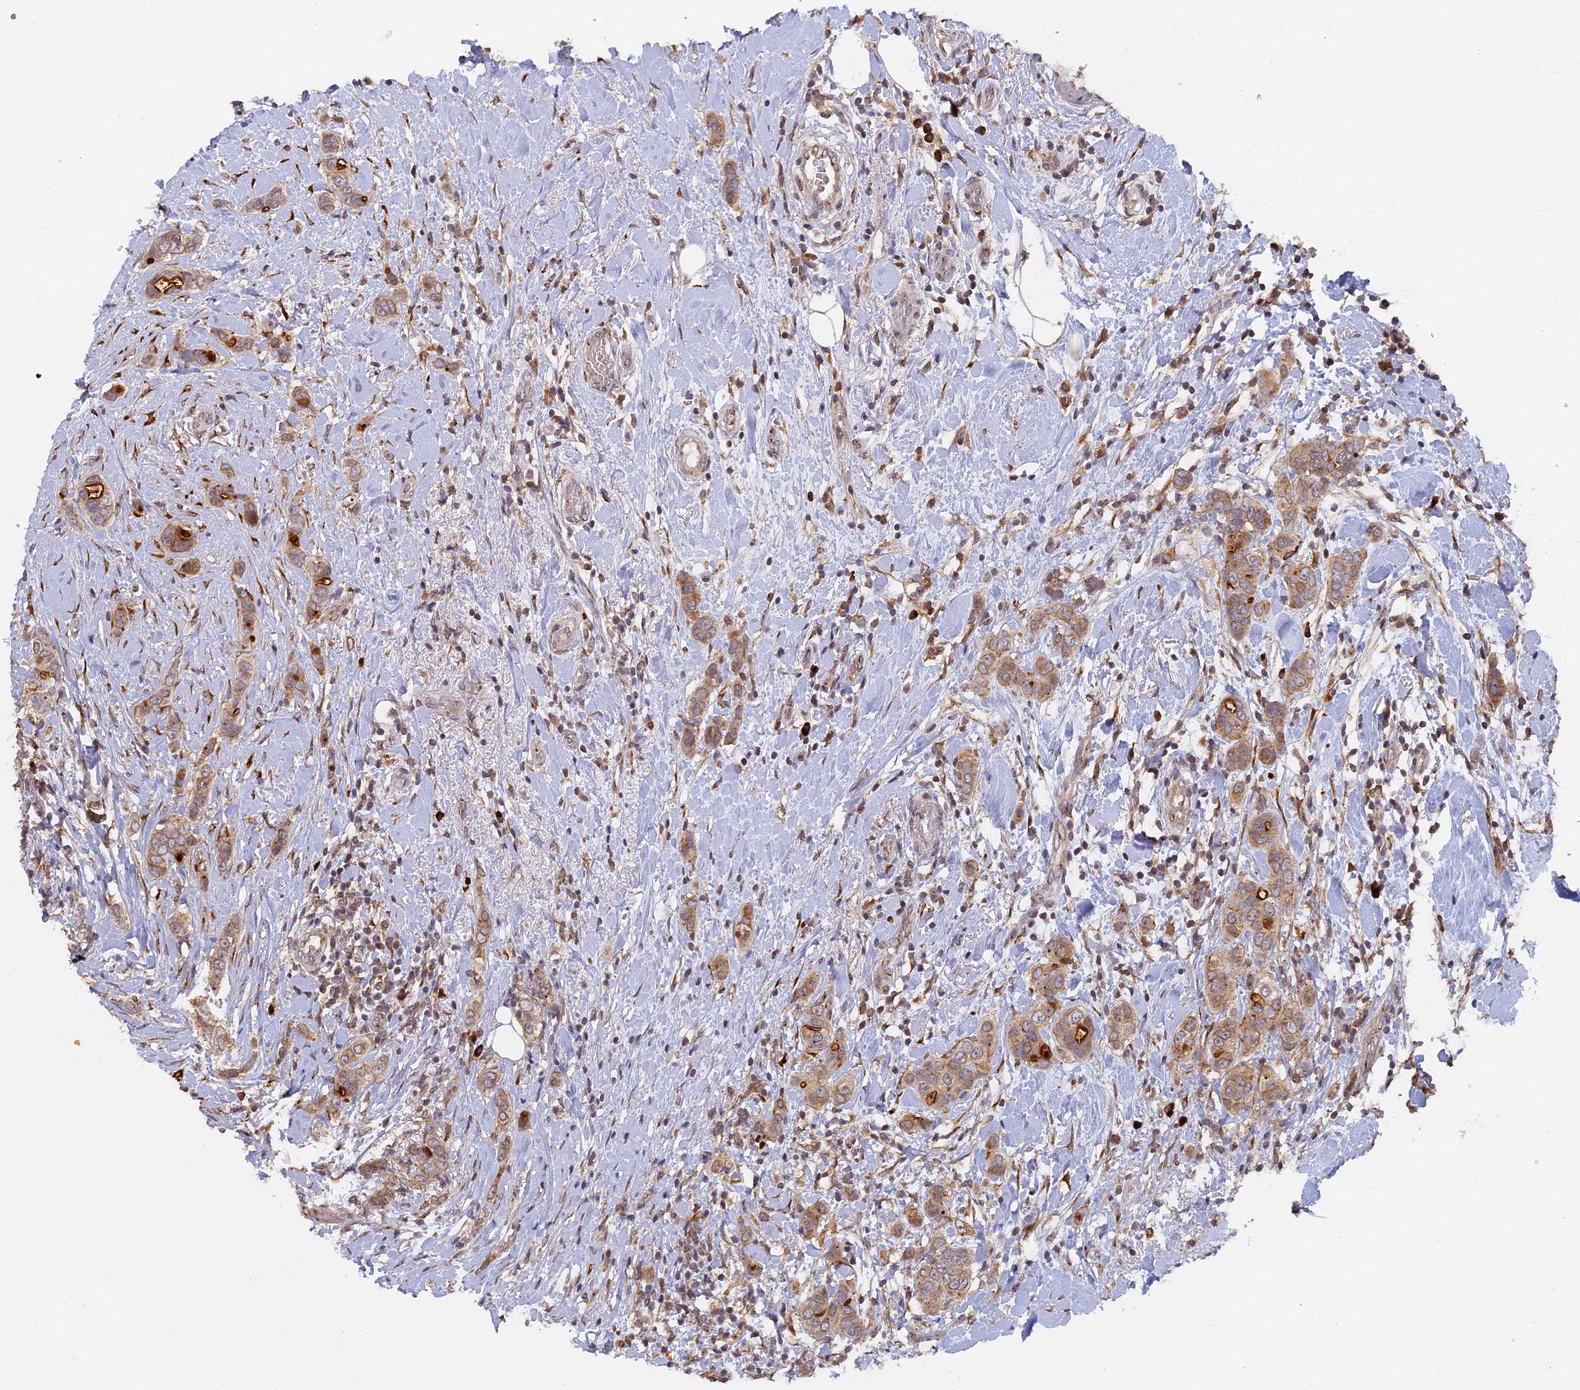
{"staining": {"intensity": "moderate", "quantity": ">75%", "location": "cytoplasmic/membranous"}, "tissue": "breast cancer", "cell_type": "Tumor cells", "image_type": "cancer", "snomed": [{"axis": "morphology", "description": "Lobular carcinoma"}, {"axis": "topography", "description": "Breast"}], "caption": "Moderate cytoplasmic/membranous protein staining is seen in about >75% of tumor cells in lobular carcinoma (breast).", "gene": "SNX17", "patient": {"sex": "female", "age": 51}}